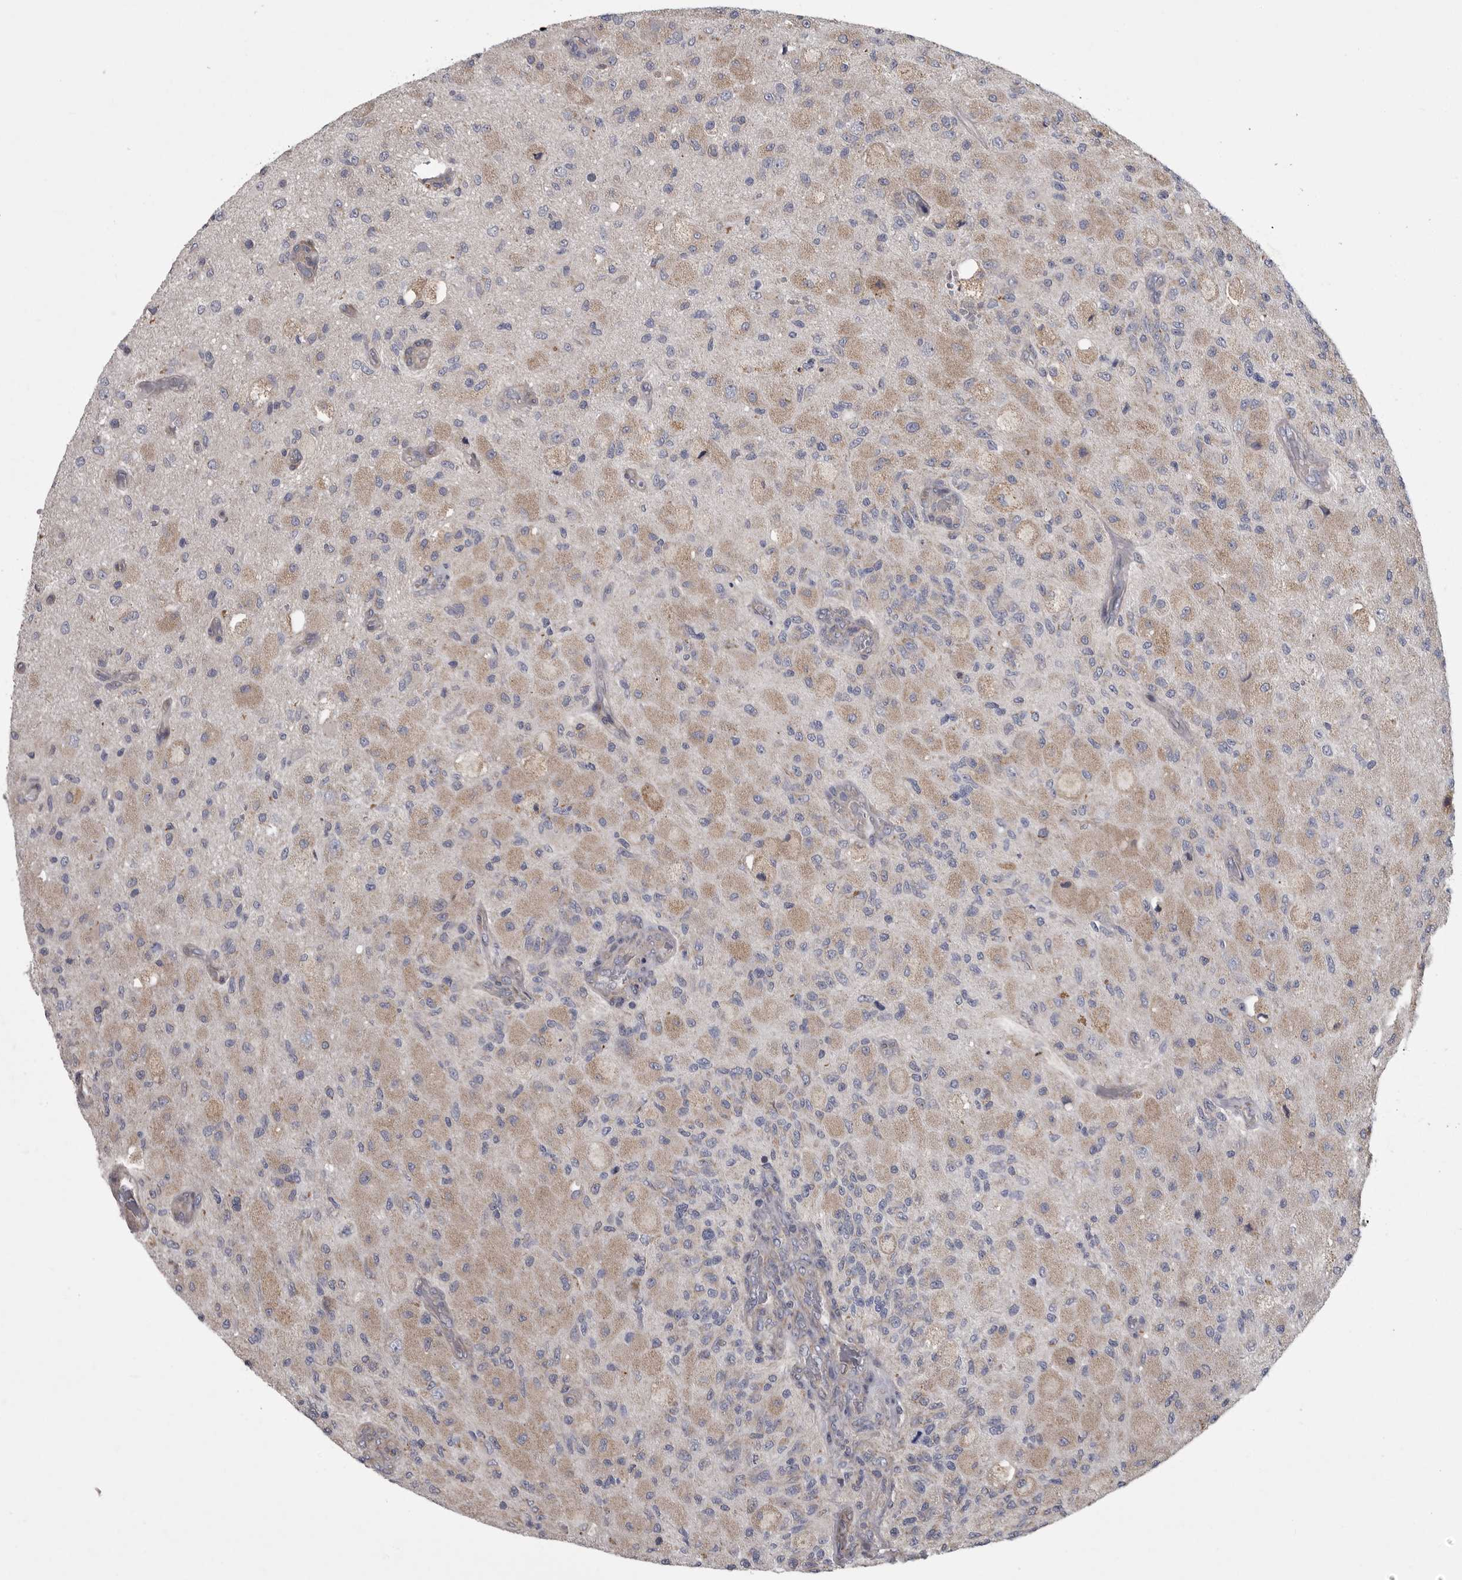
{"staining": {"intensity": "weak", "quantity": "25%-75%", "location": "cytoplasmic/membranous"}, "tissue": "glioma", "cell_type": "Tumor cells", "image_type": "cancer", "snomed": [{"axis": "morphology", "description": "Normal tissue, NOS"}, {"axis": "morphology", "description": "Glioma, malignant, High grade"}, {"axis": "topography", "description": "Cerebral cortex"}], "caption": "Weak cytoplasmic/membranous protein expression is identified in approximately 25%-75% of tumor cells in glioma. Nuclei are stained in blue.", "gene": "CRP", "patient": {"sex": "male", "age": 77}}